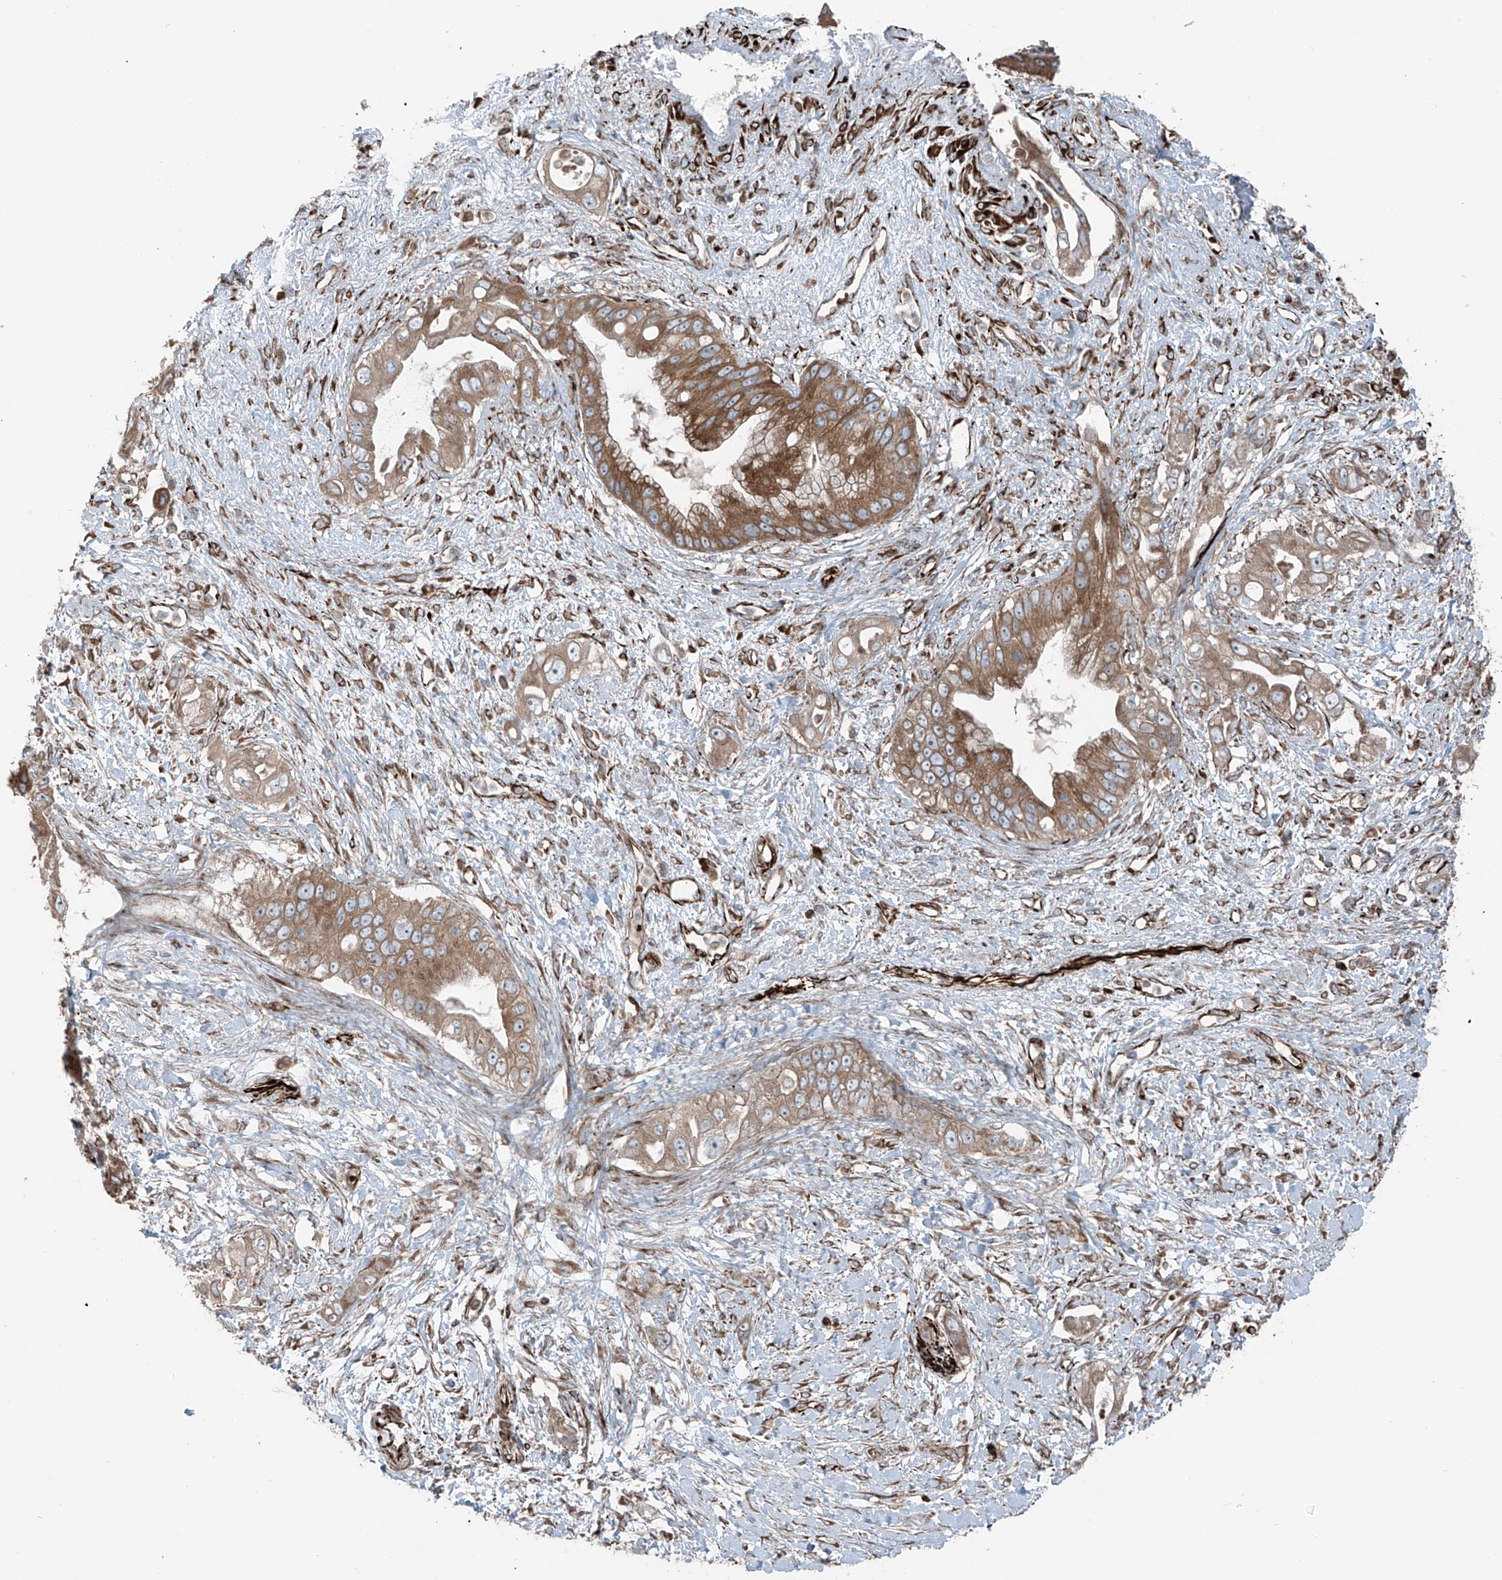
{"staining": {"intensity": "moderate", "quantity": ">75%", "location": "cytoplasmic/membranous"}, "tissue": "pancreatic cancer", "cell_type": "Tumor cells", "image_type": "cancer", "snomed": [{"axis": "morphology", "description": "Inflammation, NOS"}, {"axis": "morphology", "description": "Adenocarcinoma, NOS"}, {"axis": "topography", "description": "Pancreas"}], "caption": "Protein expression analysis of pancreatic cancer (adenocarcinoma) exhibits moderate cytoplasmic/membranous positivity in approximately >75% of tumor cells.", "gene": "ERLEC1", "patient": {"sex": "female", "age": 56}}